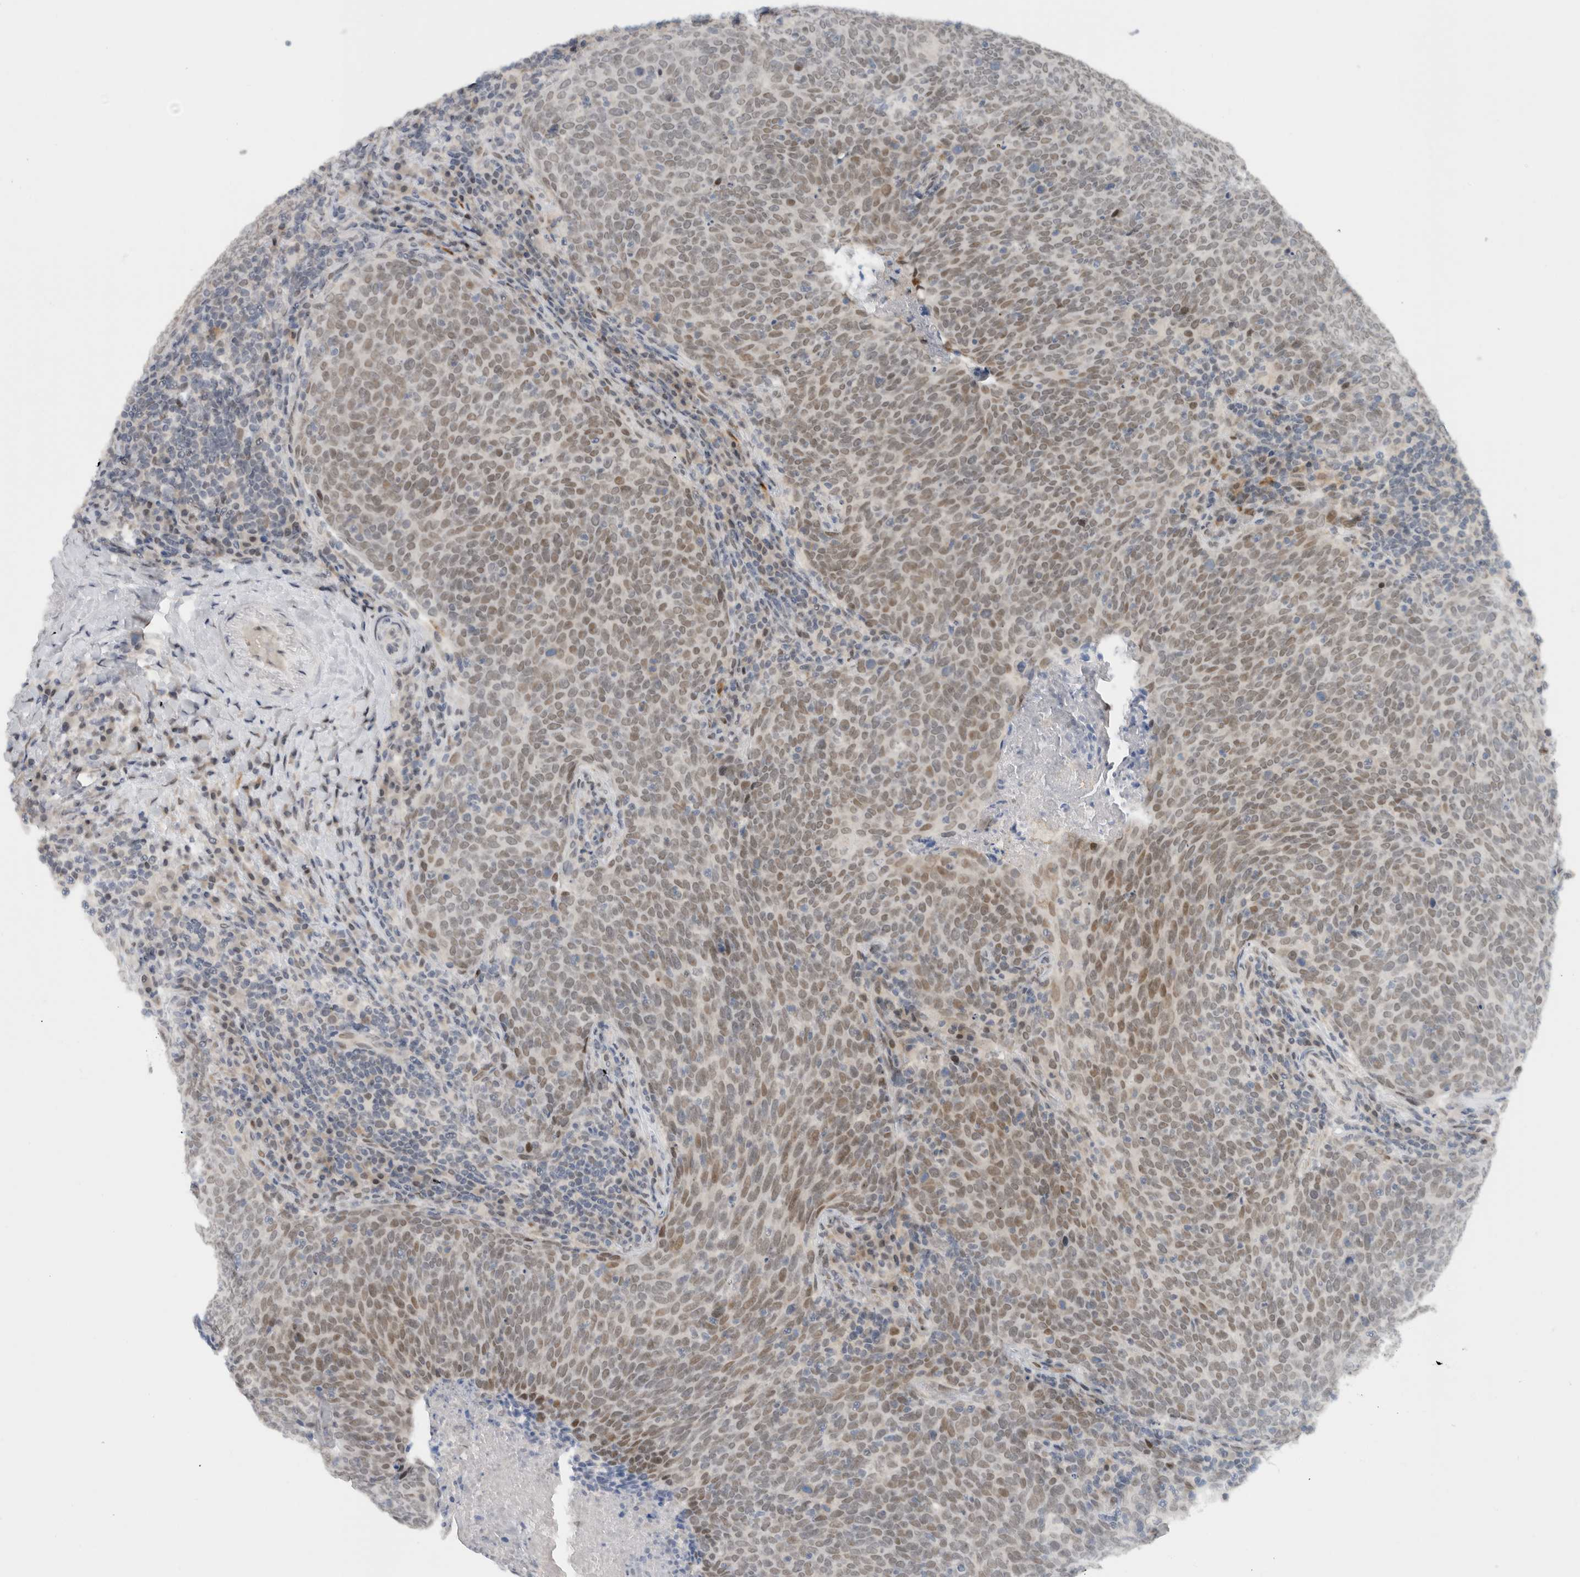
{"staining": {"intensity": "weak", "quantity": ">75%", "location": "nuclear"}, "tissue": "head and neck cancer", "cell_type": "Tumor cells", "image_type": "cancer", "snomed": [{"axis": "morphology", "description": "Squamous cell carcinoma, NOS"}, {"axis": "morphology", "description": "Squamous cell carcinoma, metastatic, NOS"}, {"axis": "topography", "description": "Lymph node"}, {"axis": "topography", "description": "Head-Neck"}], "caption": "Head and neck metastatic squamous cell carcinoma stained with IHC reveals weak nuclear staining in about >75% of tumor cells.", "gene": "HNRNPR", "patient": {"sex": "male", "age": 62}}